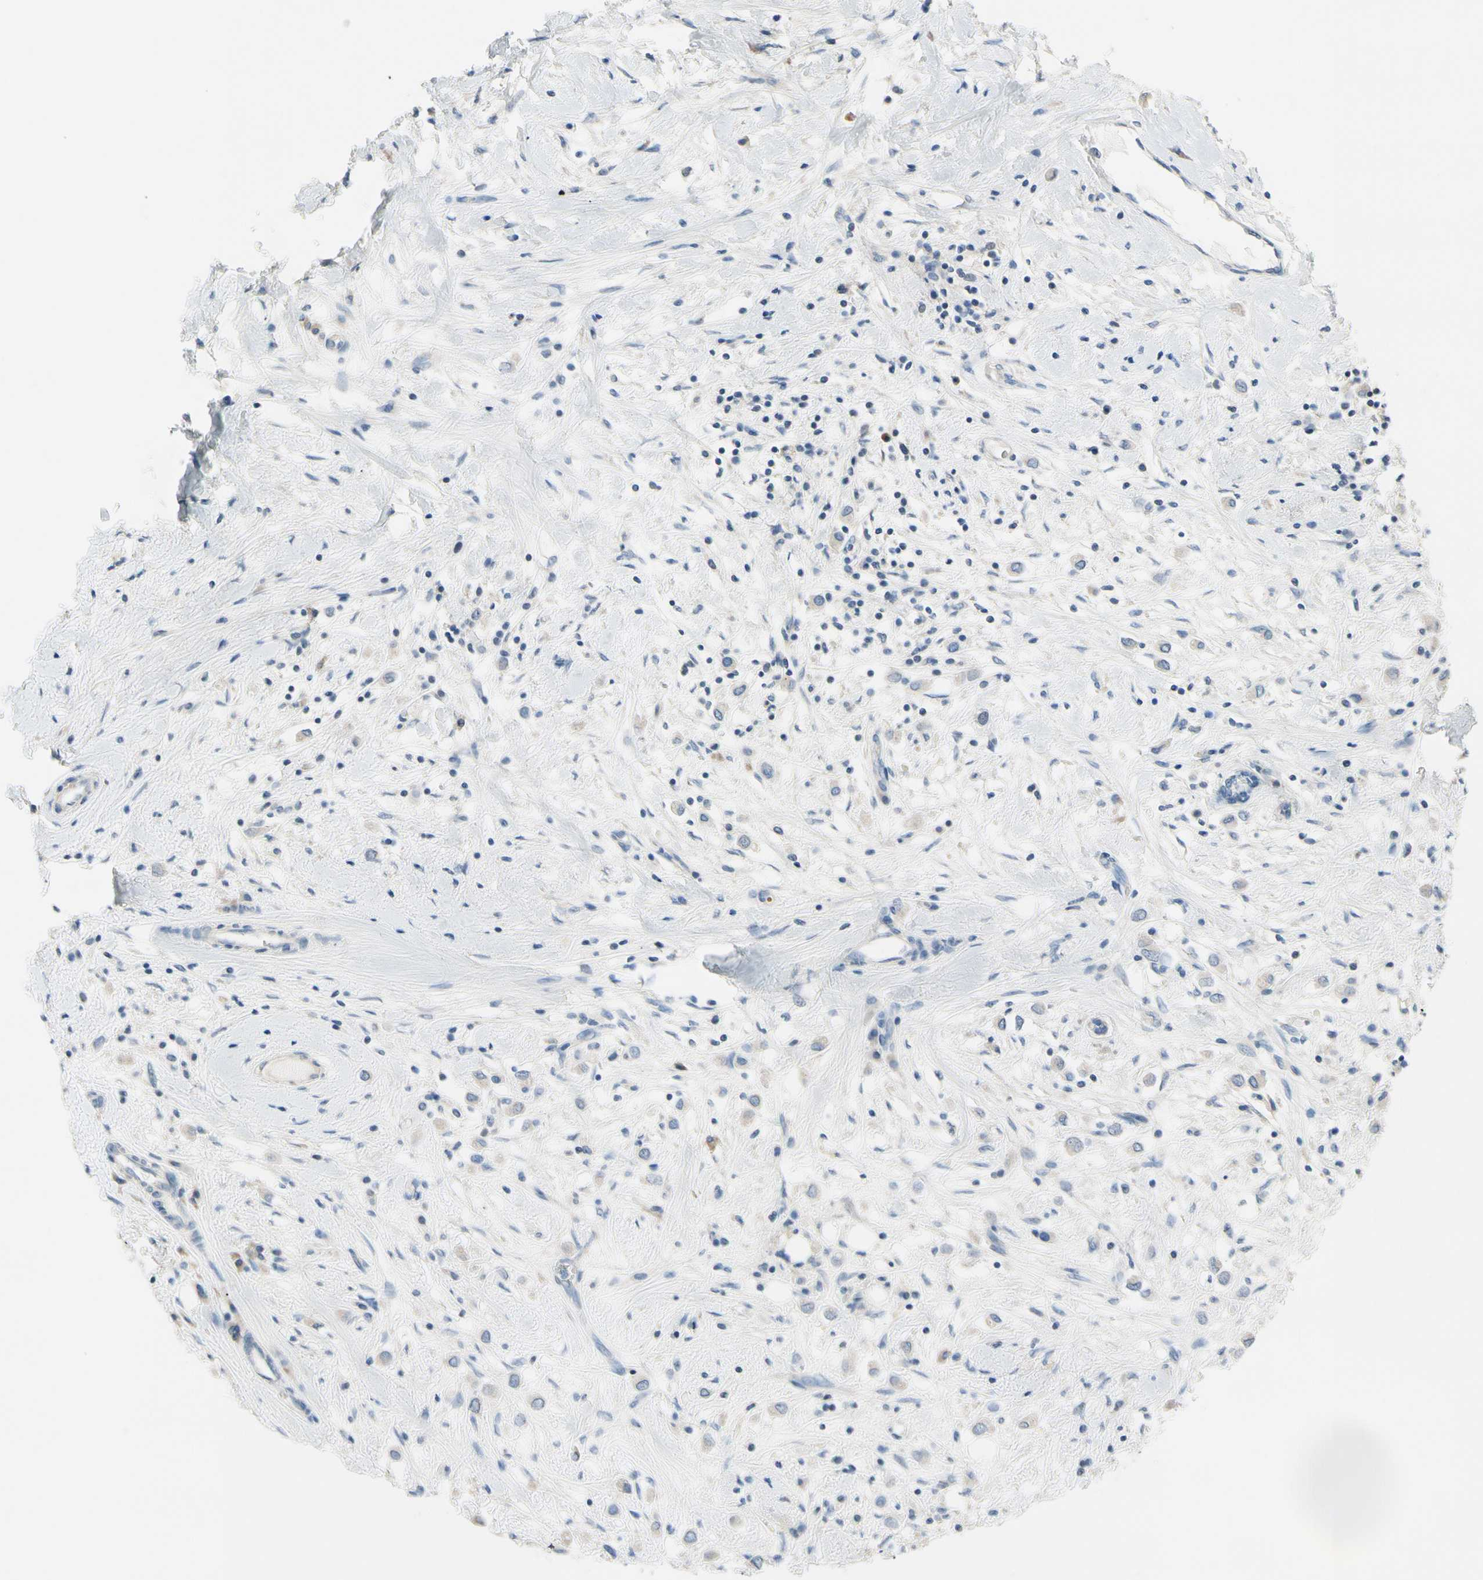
{"staining": {"intensity": "moderate", "quantity": "<25%", "location": "cytoplasmic/membranous"}, "tissue": "breast cancer", "cell_type": "Tumor cells", "image_type": "cancer", "snomed": [{"axis": "morphology", "description": "Duct carcinoma"}, {"axis": "topography", "description": "Breast"}], "caption": "An immunohistochemistry (IHC) histopathology image of neoplastic tissue is shown. Protein staining in brown highlights moderate cytoplasmic/membranous positivity in breast cancer within tumor cells.", "gene": "CKAP2", "patient": {"sex": "female", "age": 61}}